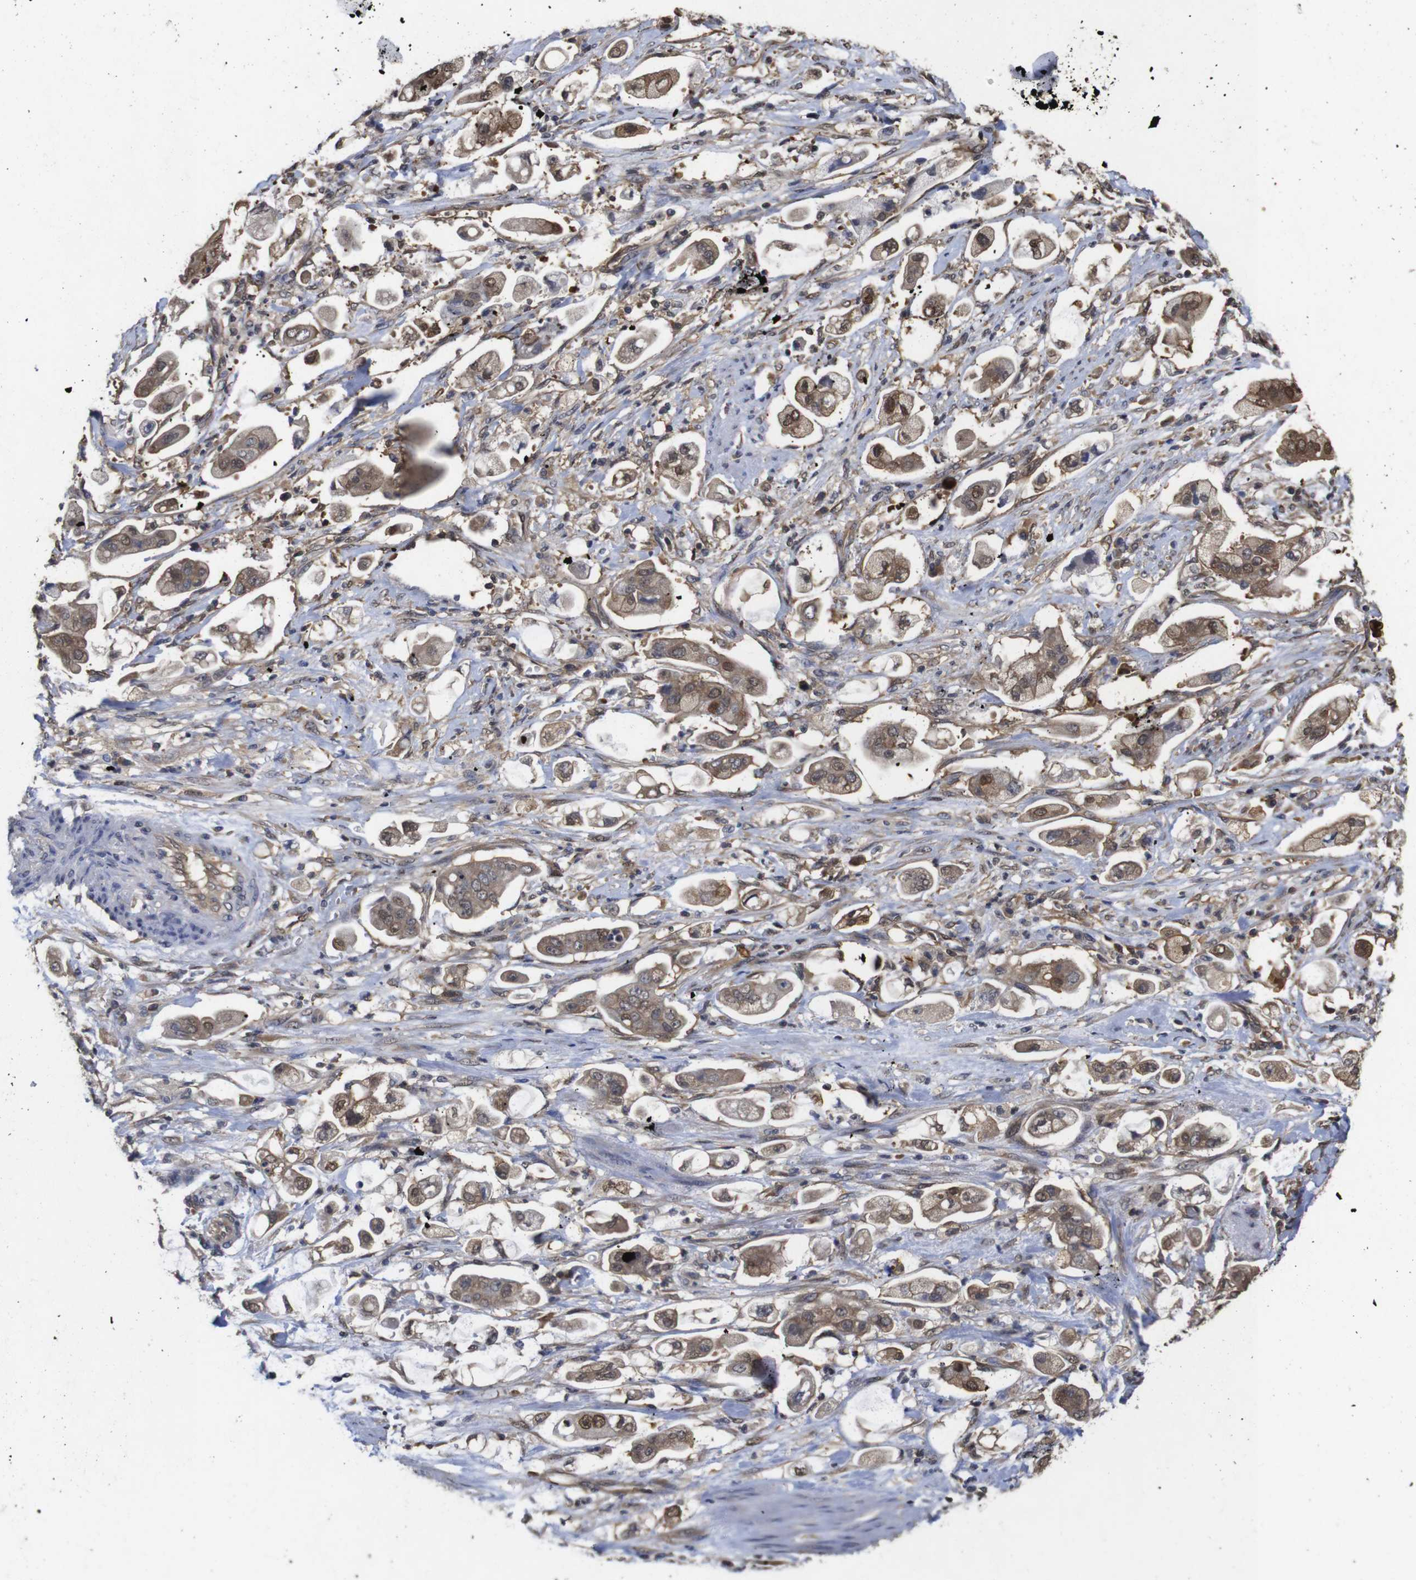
{"staining": {"intensity": "moderate", "quantity": ">75%", "location": "cytoplasmic/membranous,nuclear"}, "tissue": "stomach cancer", "cell_type": "Tumor cells", "image_type": "cancer", "snomed": [{"axis": "morphology", "description": "Adenocarcinoma, NOS"}, {"axis": "topography", "description": "Stomach"}], "caption": "Protein expression analysis of stomach cancer (adenocarcinoma) displays moderate cytoplasmic/membranous and nuclear expression in about >75% of tumor cells.", "gene": "SUMO3", "patient": {"sex": "male", "age": 62}}